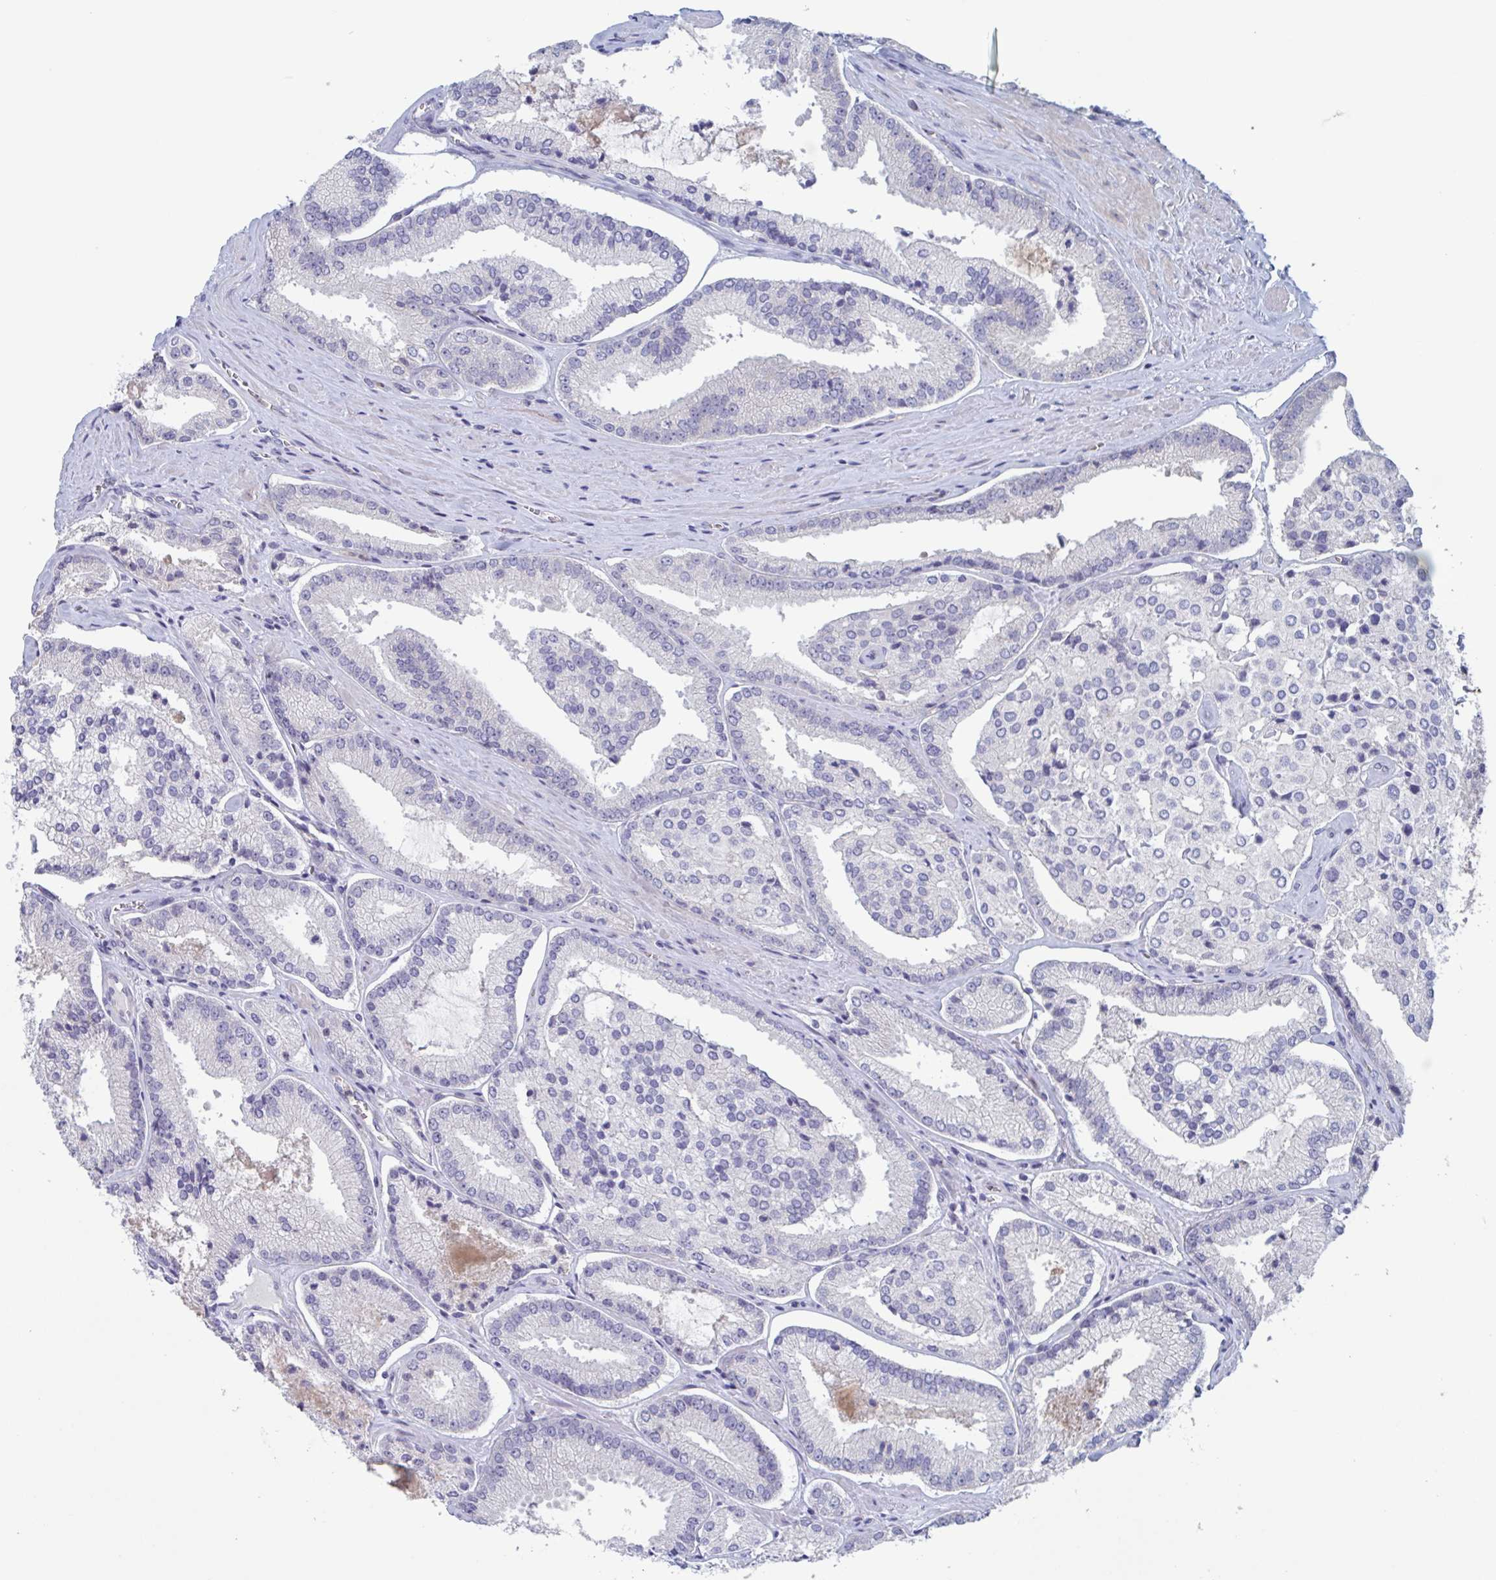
{"staining": {"intensity": "negative", "quantity": "none", "location": "none"}, "tissue": "prostate cancer", "cell_type": "Tumor cells", "image_type": "cancer", "snomed": [{"axis": "morphology", "description": "Adenocarcinoma, High grade"}, {"axis": "topography", "description": "Prostate"}], "caption": "Protein analysis of prostate adenocarcinoma (high-grade) exhibits no significant expression in tumor cells.", "gene": "ST14", "patient": {"sex": "male", "age": 73}}